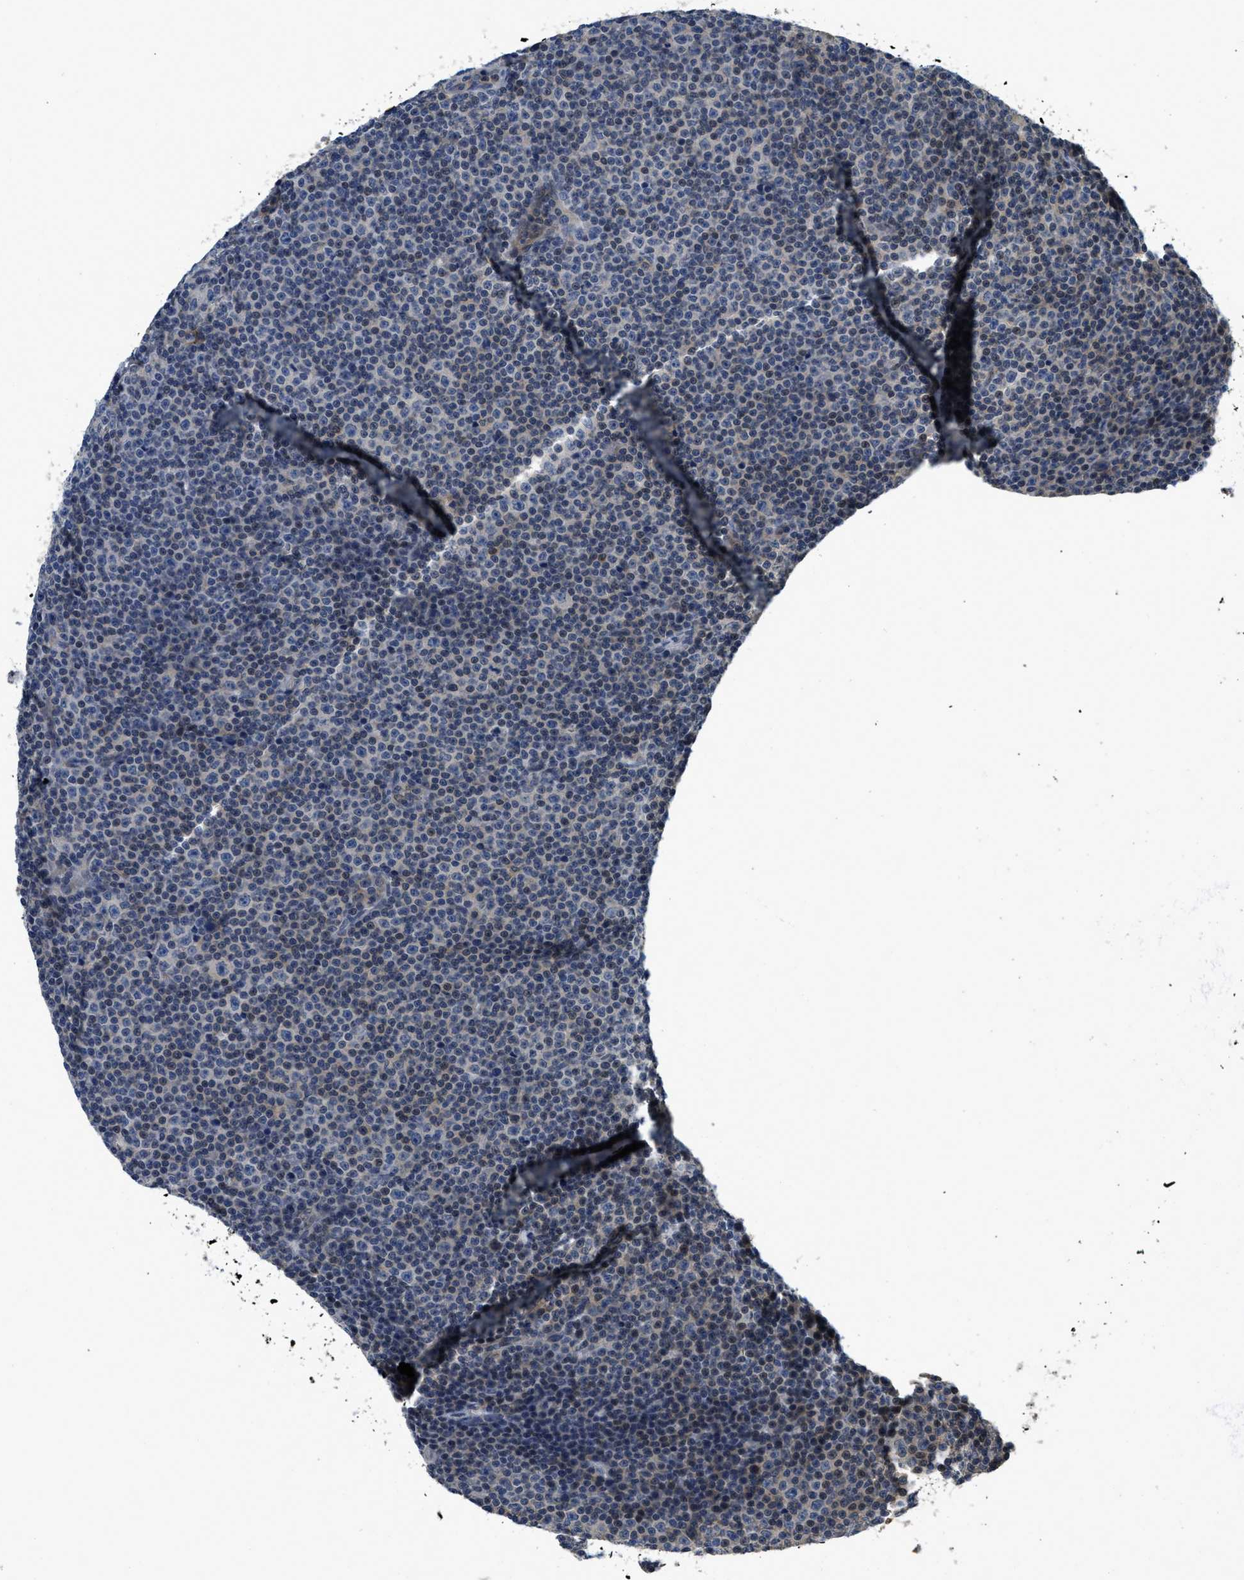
{"staining": {"intensity": "negative", "quantity": "none", "location": "none"}, "tissue": "lymphoma", "cell_type": "Tumor cells", "image_type": "cancer", "snomed": [{"axis": "morphology", "description": "Malignant lymphoma, non-Hodgkin's type, Low grade"}, {"axis": "topography", "description": "Lymph node"}], "caption": "High magnification brightfield microscopy of malignant lymphoma, non-Hodgkin's type (low-grade) stained with DAB (3,3'-diaminobenzidine) (brown) and counterstained with hematoxylin (blue): tumor cells show no significant staining.", "gene": "TES", "patient": {"sex": "female", "age": 67}}